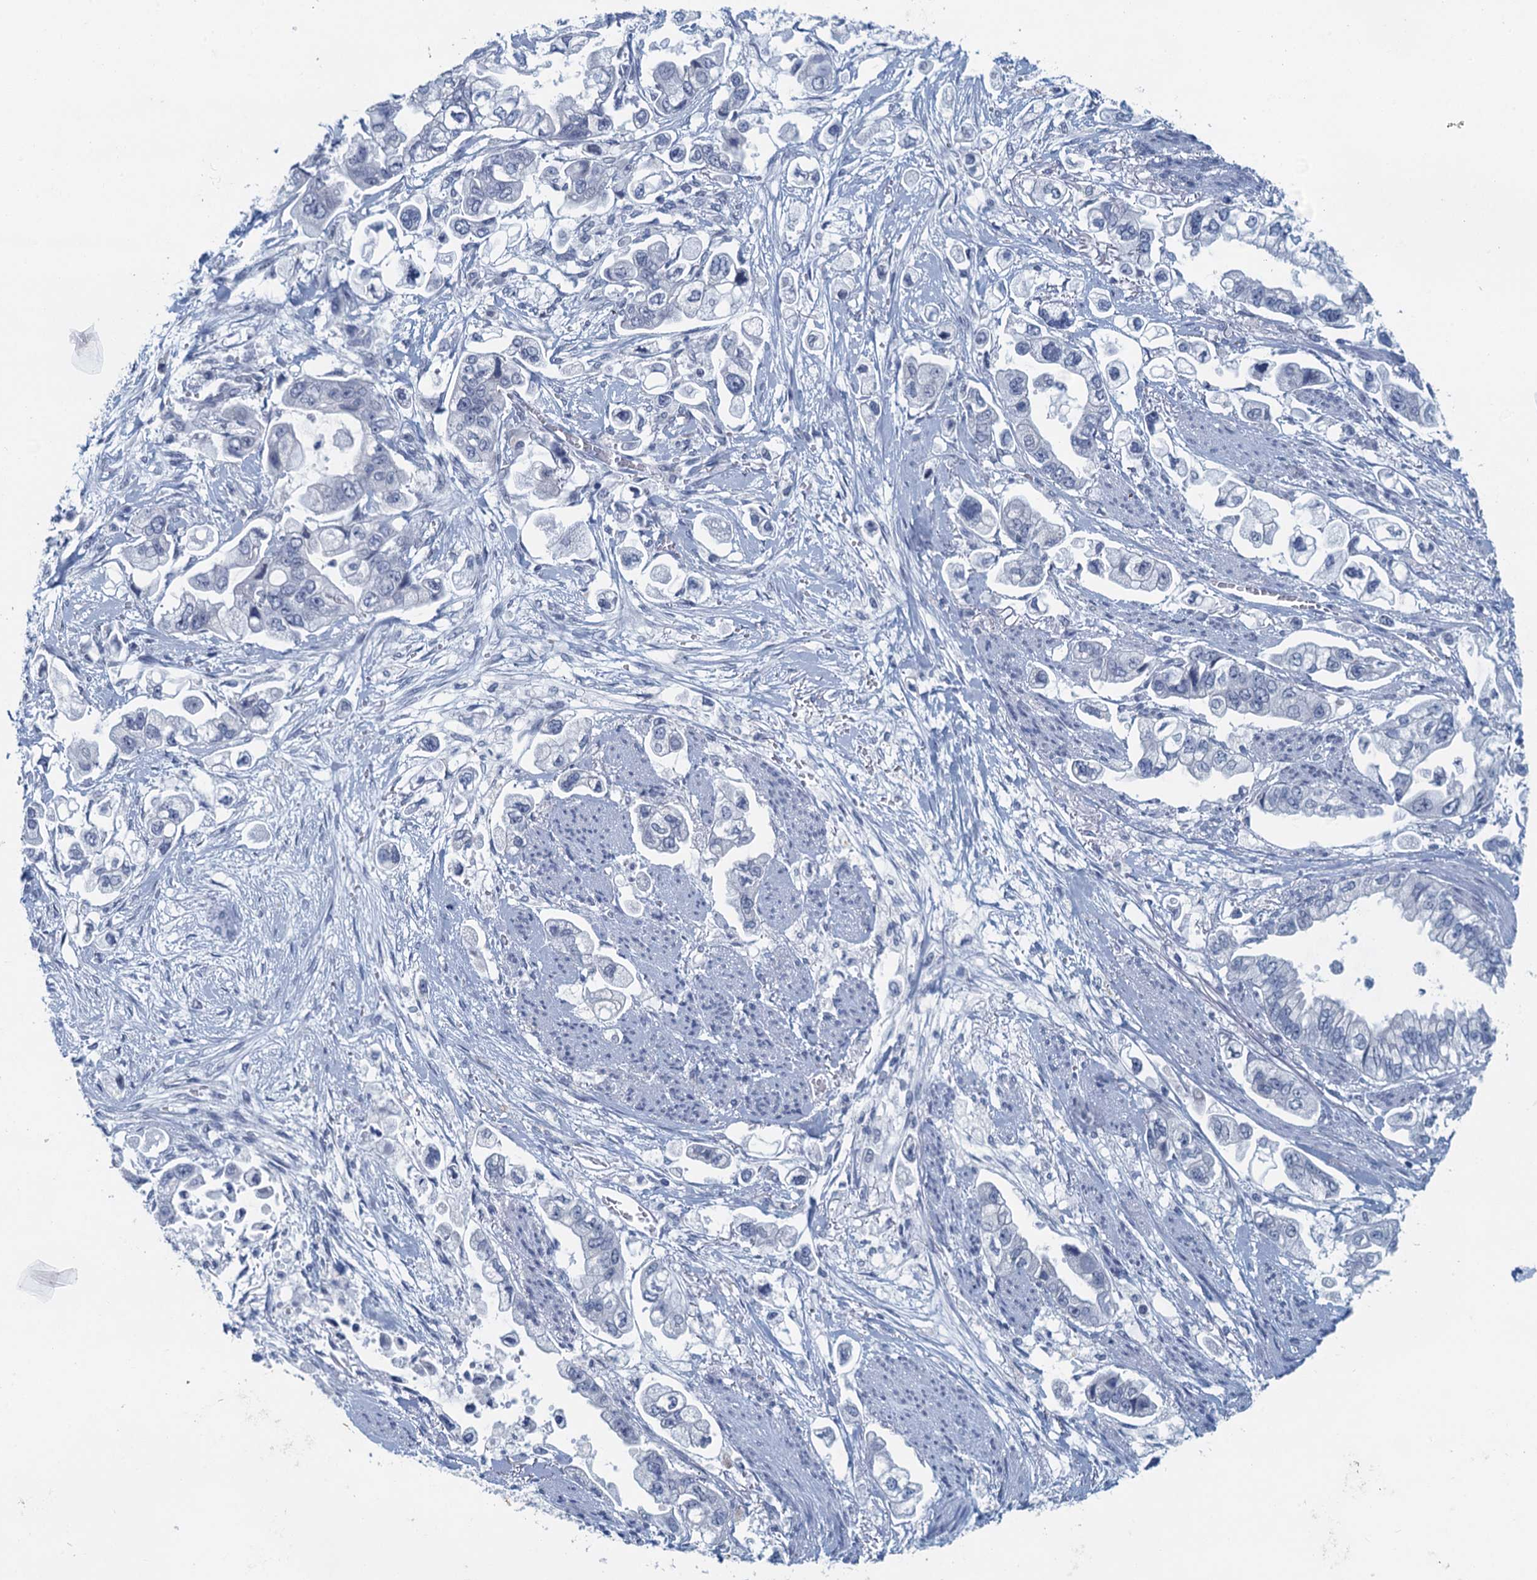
{"staining": {"intensity": "negative", "quantity": "none", "location": "none"}, "tissue": "stomach cancer", "cell_type": "Tumor cells", "image_type": "cancer", "snomed": [{"axis": "morphology", "description": "Adenocarcinoma, NOS"}, {"axis": "topography", "description": "Stomach"}], "caption": "This is a histopathology image of IHC staining of stomach cancer, which shows no staining in tumor cells.", "gene": "ENSG00000131152", "patient": {"sex": "male", "age": 62}}